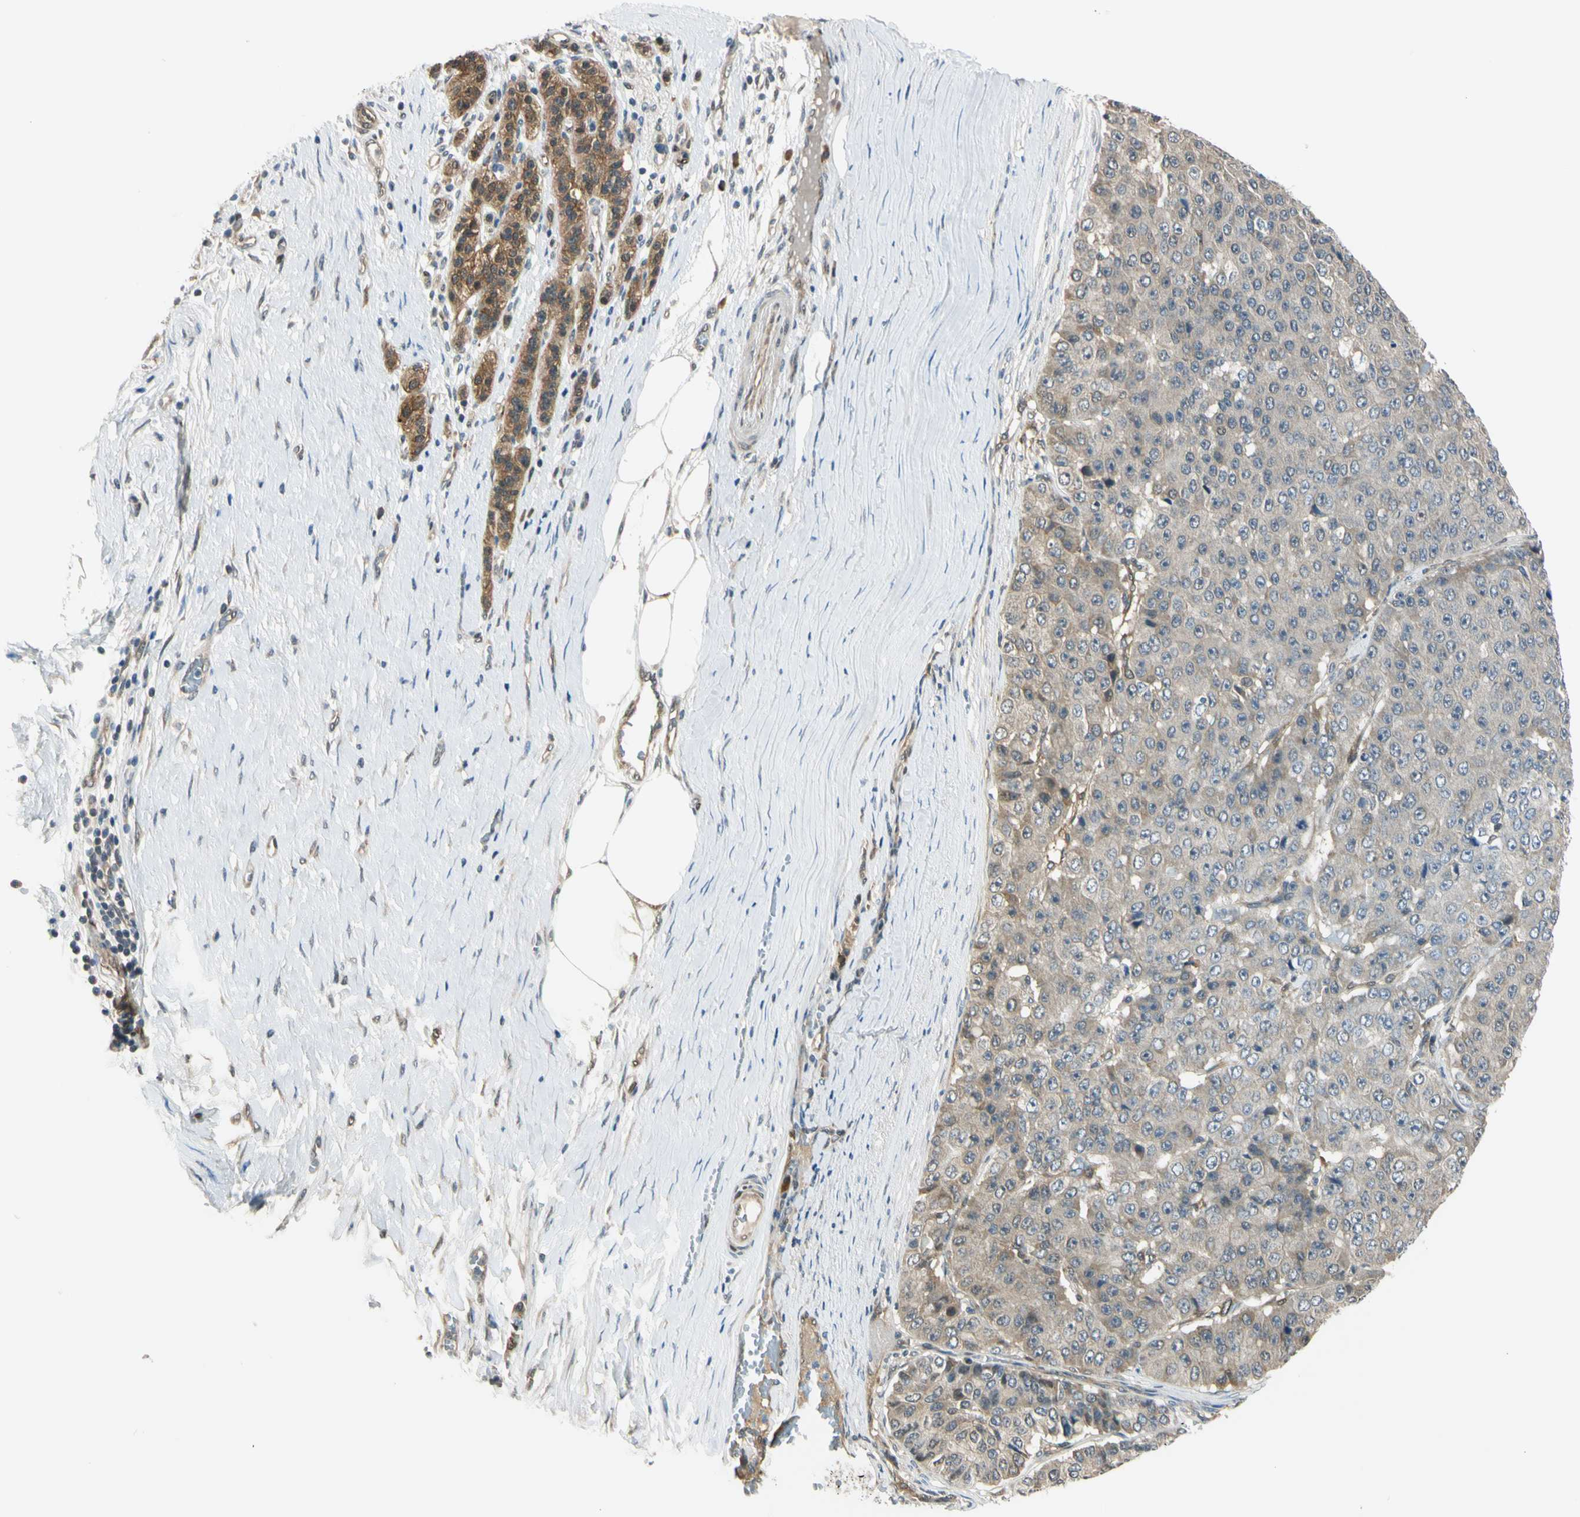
{"staining": {"intensity": "weak", "quantity": ">75%", "location": "cytoplasmic/membranous"}, "tissue": "pancreatic cancer", "cell_type": "Tumor cells", "image_type": "cancer", "snomed": [{"axis": "morphology", "description": "Adenocarcinoma, NOS"}, {"axis": "topography", "description": "Pancreas"}], "caption": "About >75% of tumor cells in adenocarcinoma (pancreatic) demonstrate weak cytoplasmic/membranous protein staining as visualized by brown immunohistochemical staining.", "gene": "RASGRF1", "patient": {"sex": "male", "age": 50}}